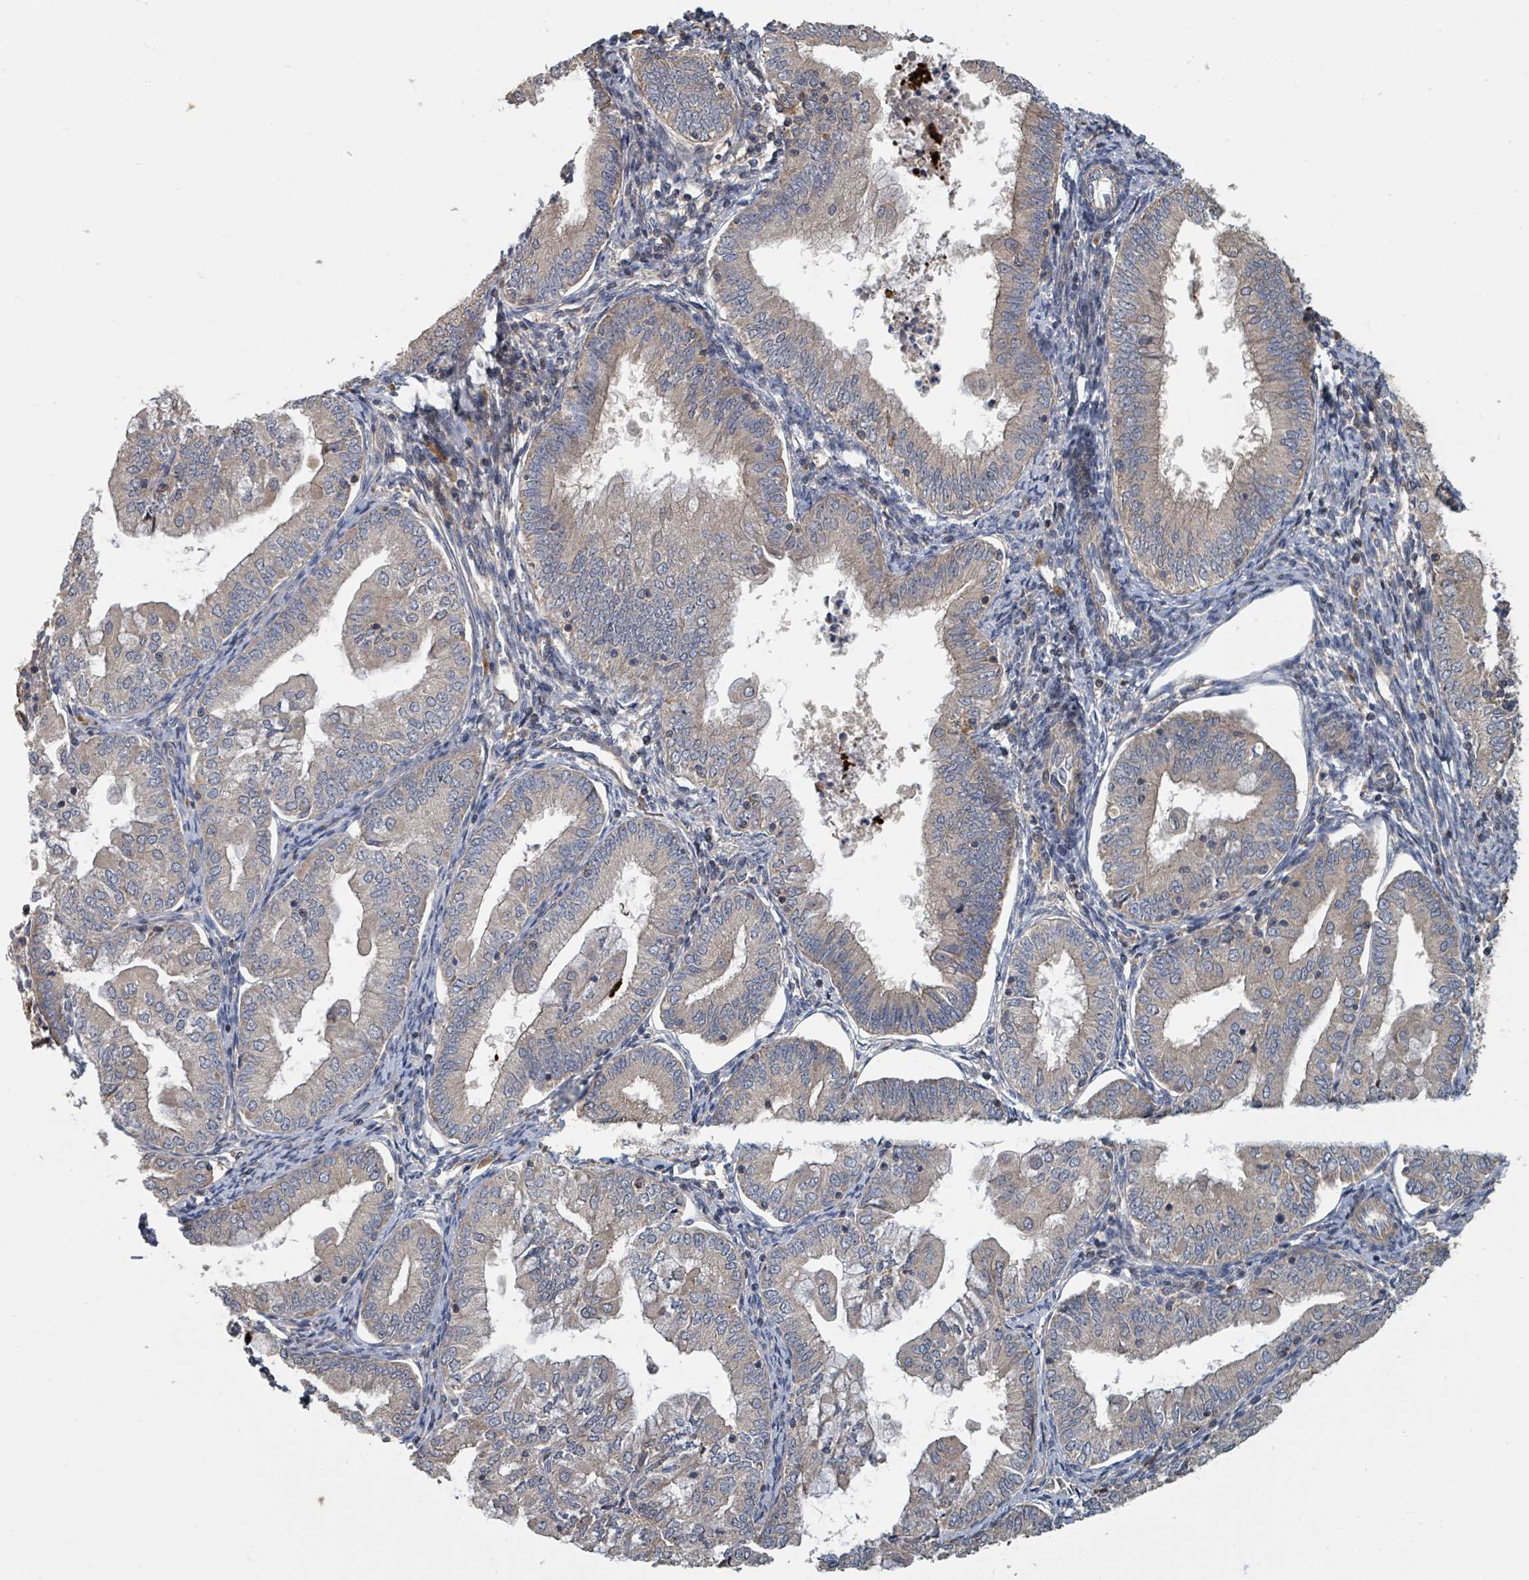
{"staining": {"intensity": "weak", "quantity": "25%-75%", "location": "cytoplasmic/membranous"}, "tissue": "endometrial cancer", "cell_type": "Tumor cells", "image_type": "cancer", "snomed": [{"axis": "morphology", "description": "Adenocarcinoma, NOS"}, {"axis": "topography", "description": "Endometrium"}], "caption": "Brown immunohistochemical staining in human endometrial cancer (adenocarcinoma) exhibits weak cytoplasmic/membranous staining in about 25%-75% of tumor cells. Using DAB (brown) and hematoxylin (blue) stains, captured at high magnification using brightfield microscopy.", "gene": "DPM1", "patient": {"sex": "female", "age": 55}}